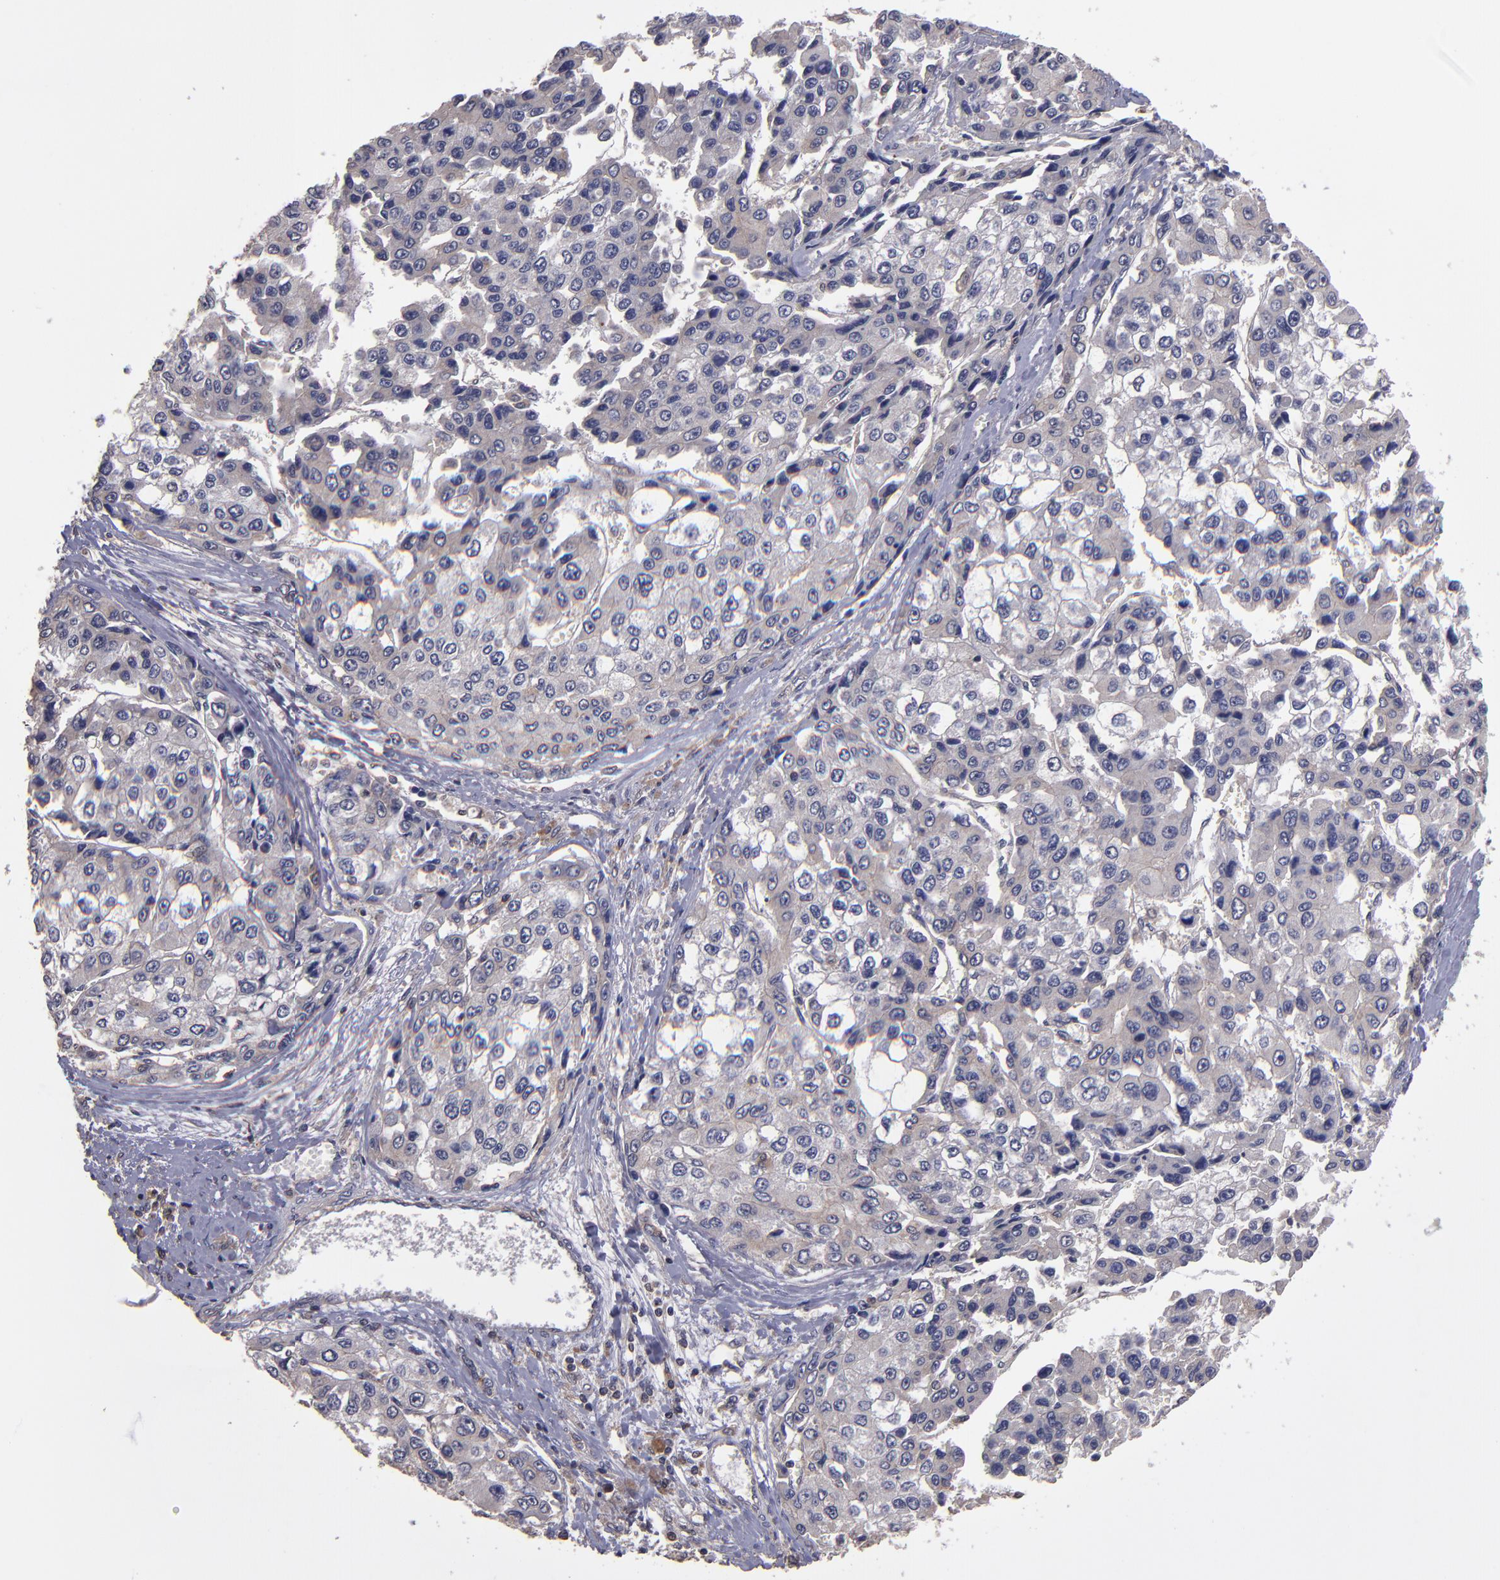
{"staining": {"intensity": "weak", "quantity": "<25%", "location": "cytoplasmic/membranous"}, "tissue": "liver cancer", "cell_type": "Tumor cells", "image_type": "cancer", "snomed": [{"axis": "morphology", "description": "Carcinoma, Hepatocellular, NOS"}, {"axis": "topography", "description": "Liver"}], "caption": "Liver hepatocellular carcinoma stained for a protein using IHC shows no positivity tumor cells.", "gene": "NF2", "patient": {"sex": "female", "age": 66}}